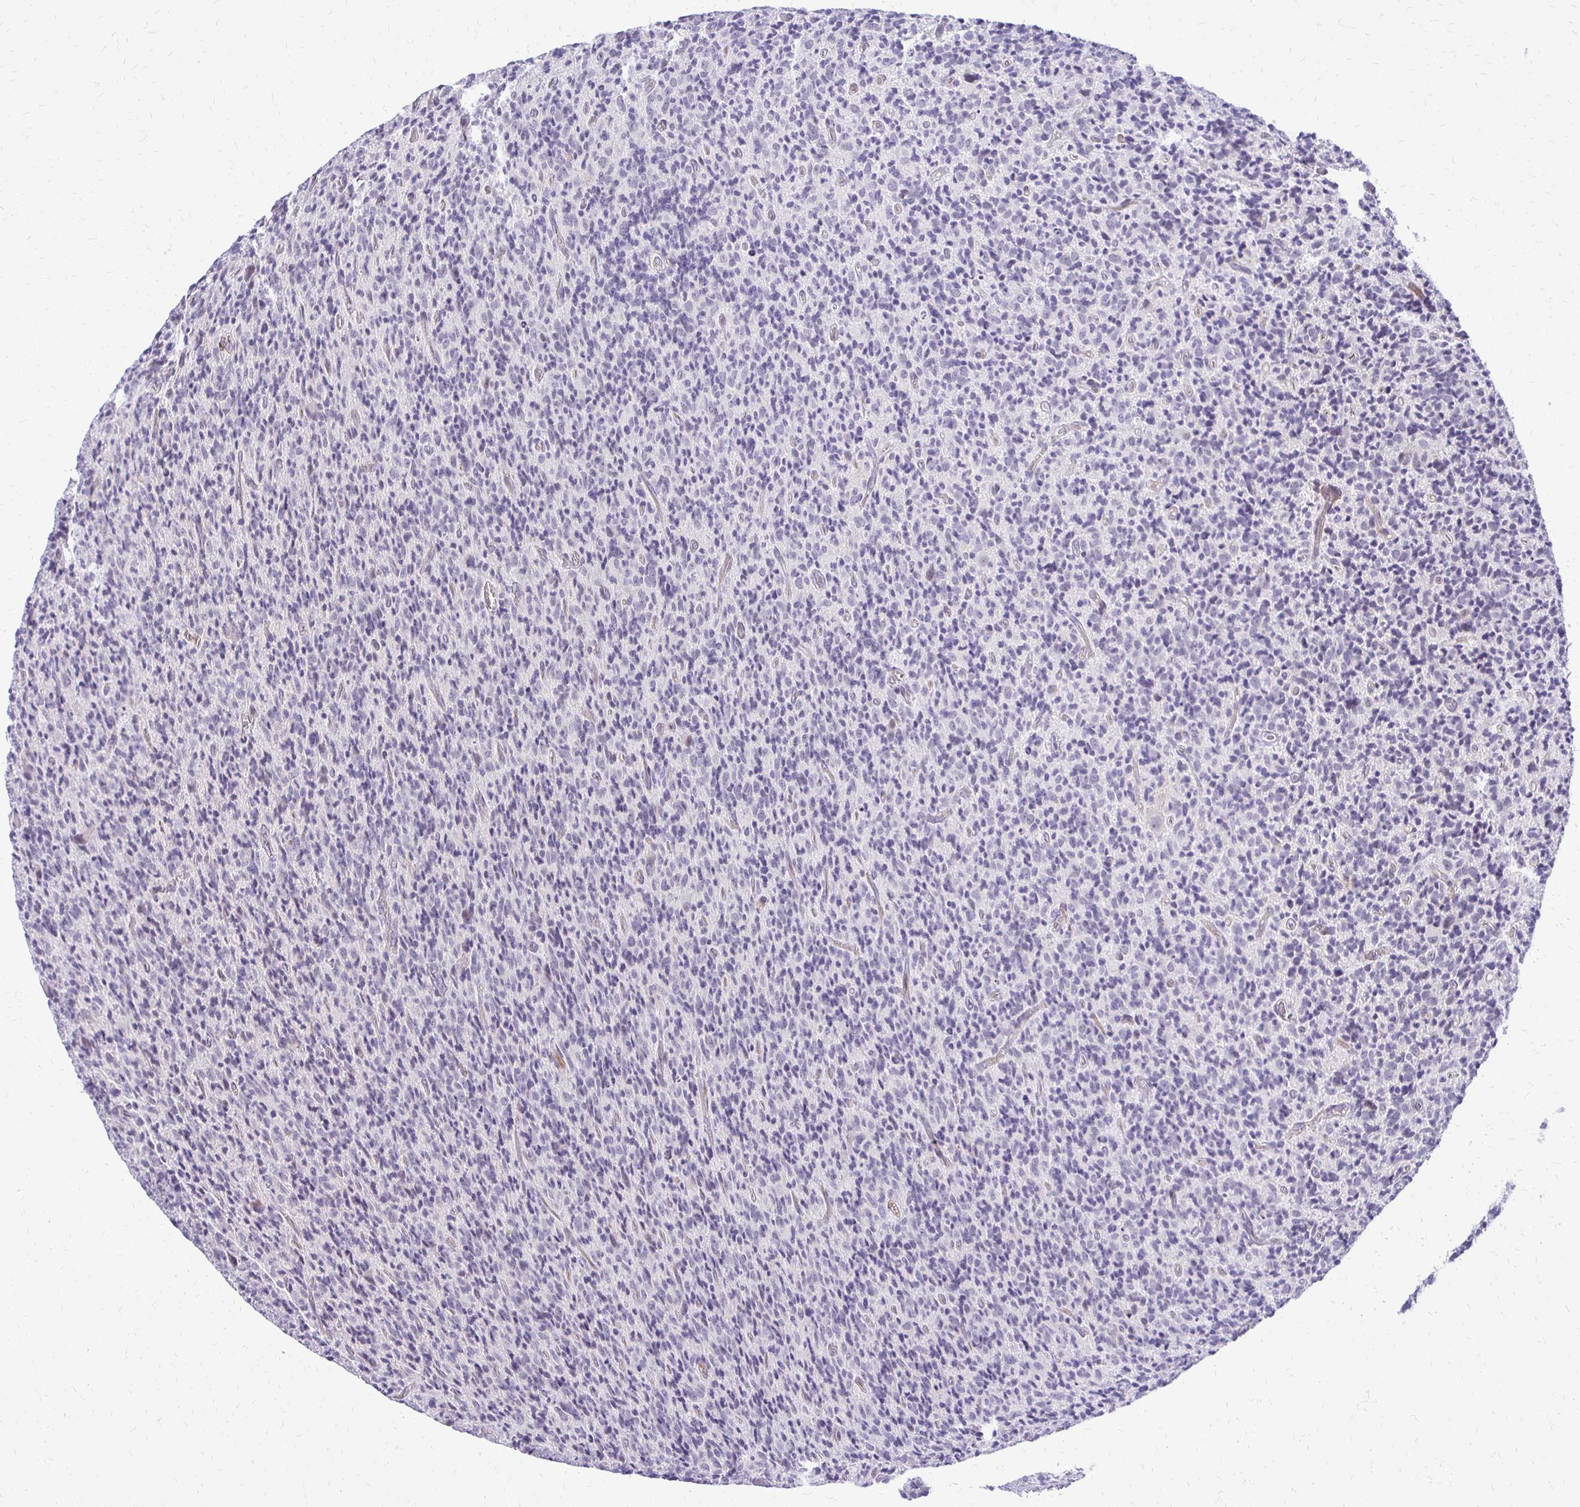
{"staining": {"intensity": "negative", "quantity": "none", "location": "none"}, "tissue": "glioma", "cell_type": "Tumor cells", "image_type": "cancer", "snomed": [{"axis": "morphology", "description": "Glioma, malignant, High grade"}, {"axis": "topography", "description": "Brain"}], "caption": "An immunohistochemistry (IHC) photomicrograph of glioma is shown. There is no staining in tumor cells of glioma.", "gene": "EPYC", "patient": {"sex": "male", "age": 76}}